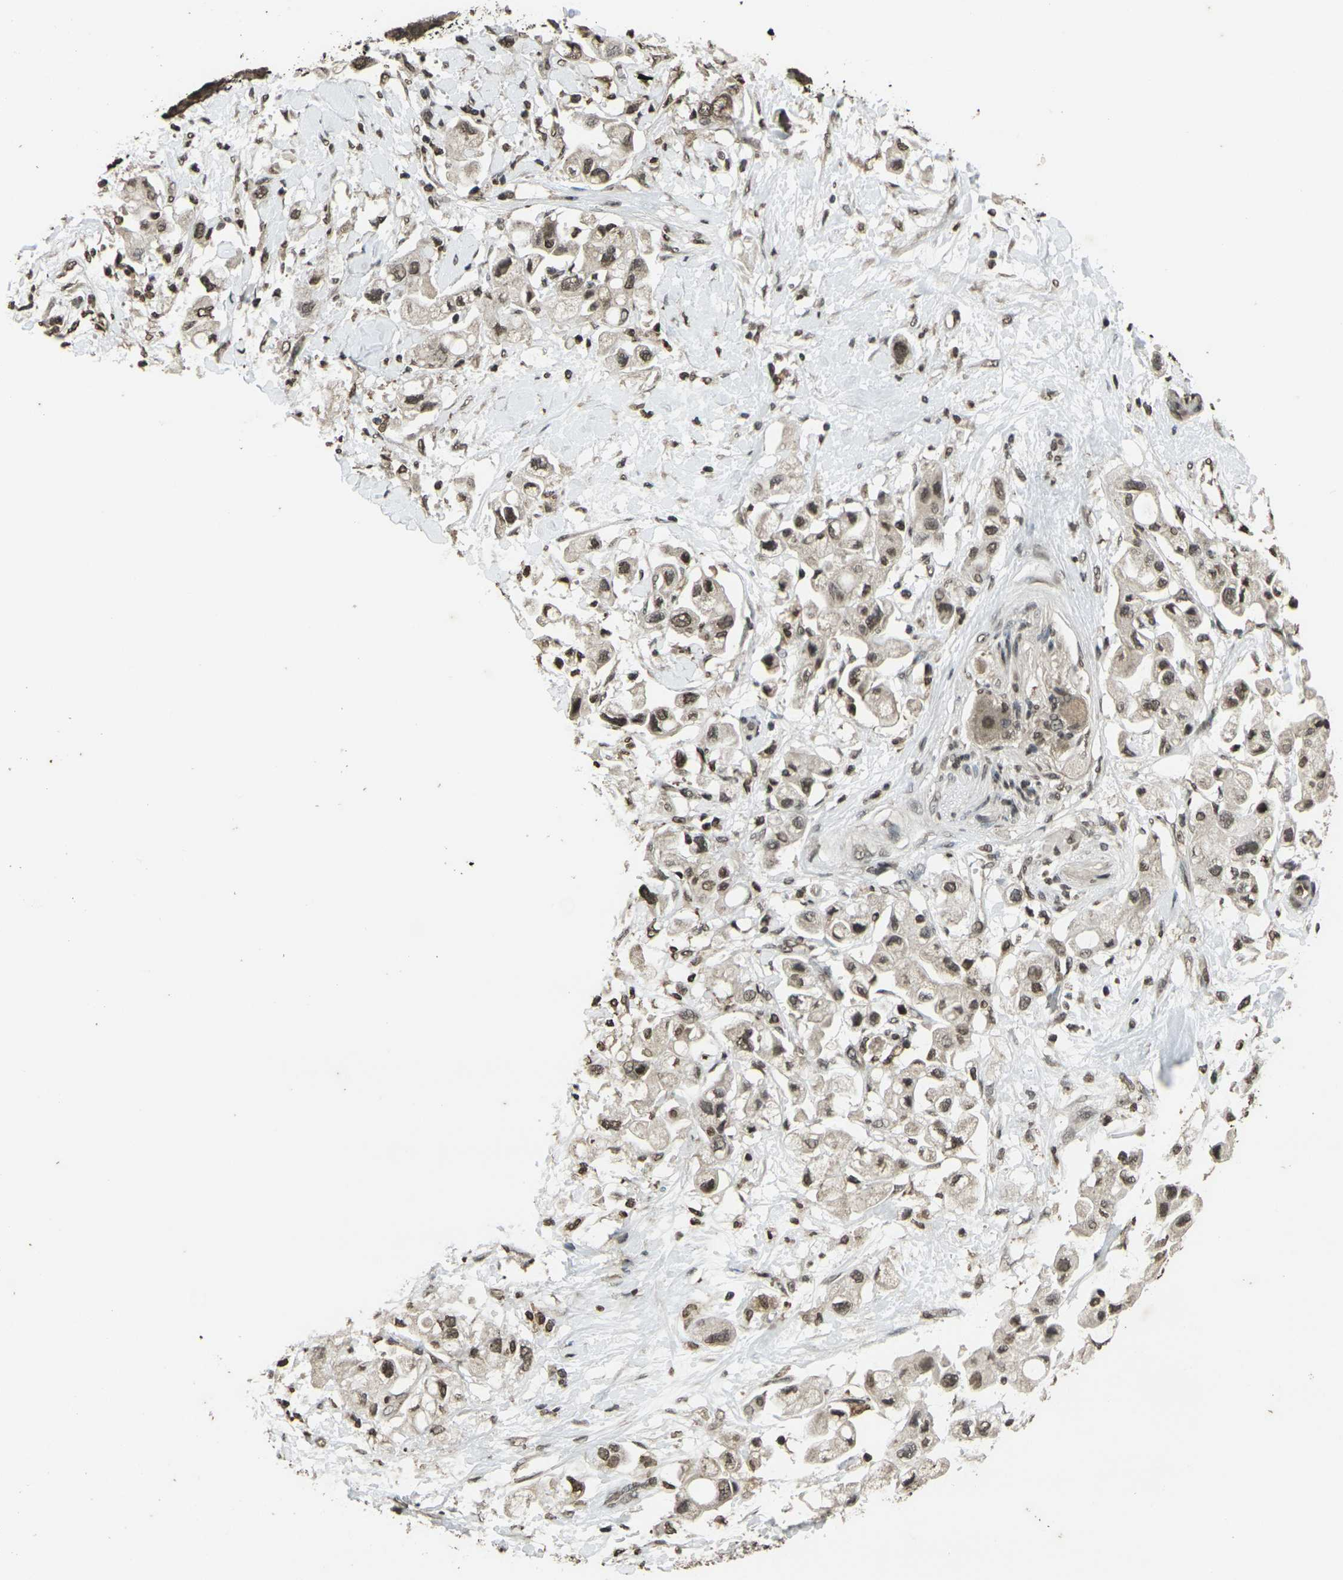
{"staining": {"intensity": "moderate", "quantity": ">75%", "location": "nuclear"}, "tissue": "pancreatic cancer", "cell_type": "Tumor cells", "image_type": "cancer", "snomed": [{"axis": "morphology", "description": "Adenocarcinoma, NOS"}, {"axis": "topography", "description": "Pancreas"}], "caption": "A high-resolution image shows IHC staining of pancreatic cancer, which reveals moderate nuclear expression in about >75% of tumor cells.", "gene": "PRPF8", "patient": {"sex": "female", "age": 56}}